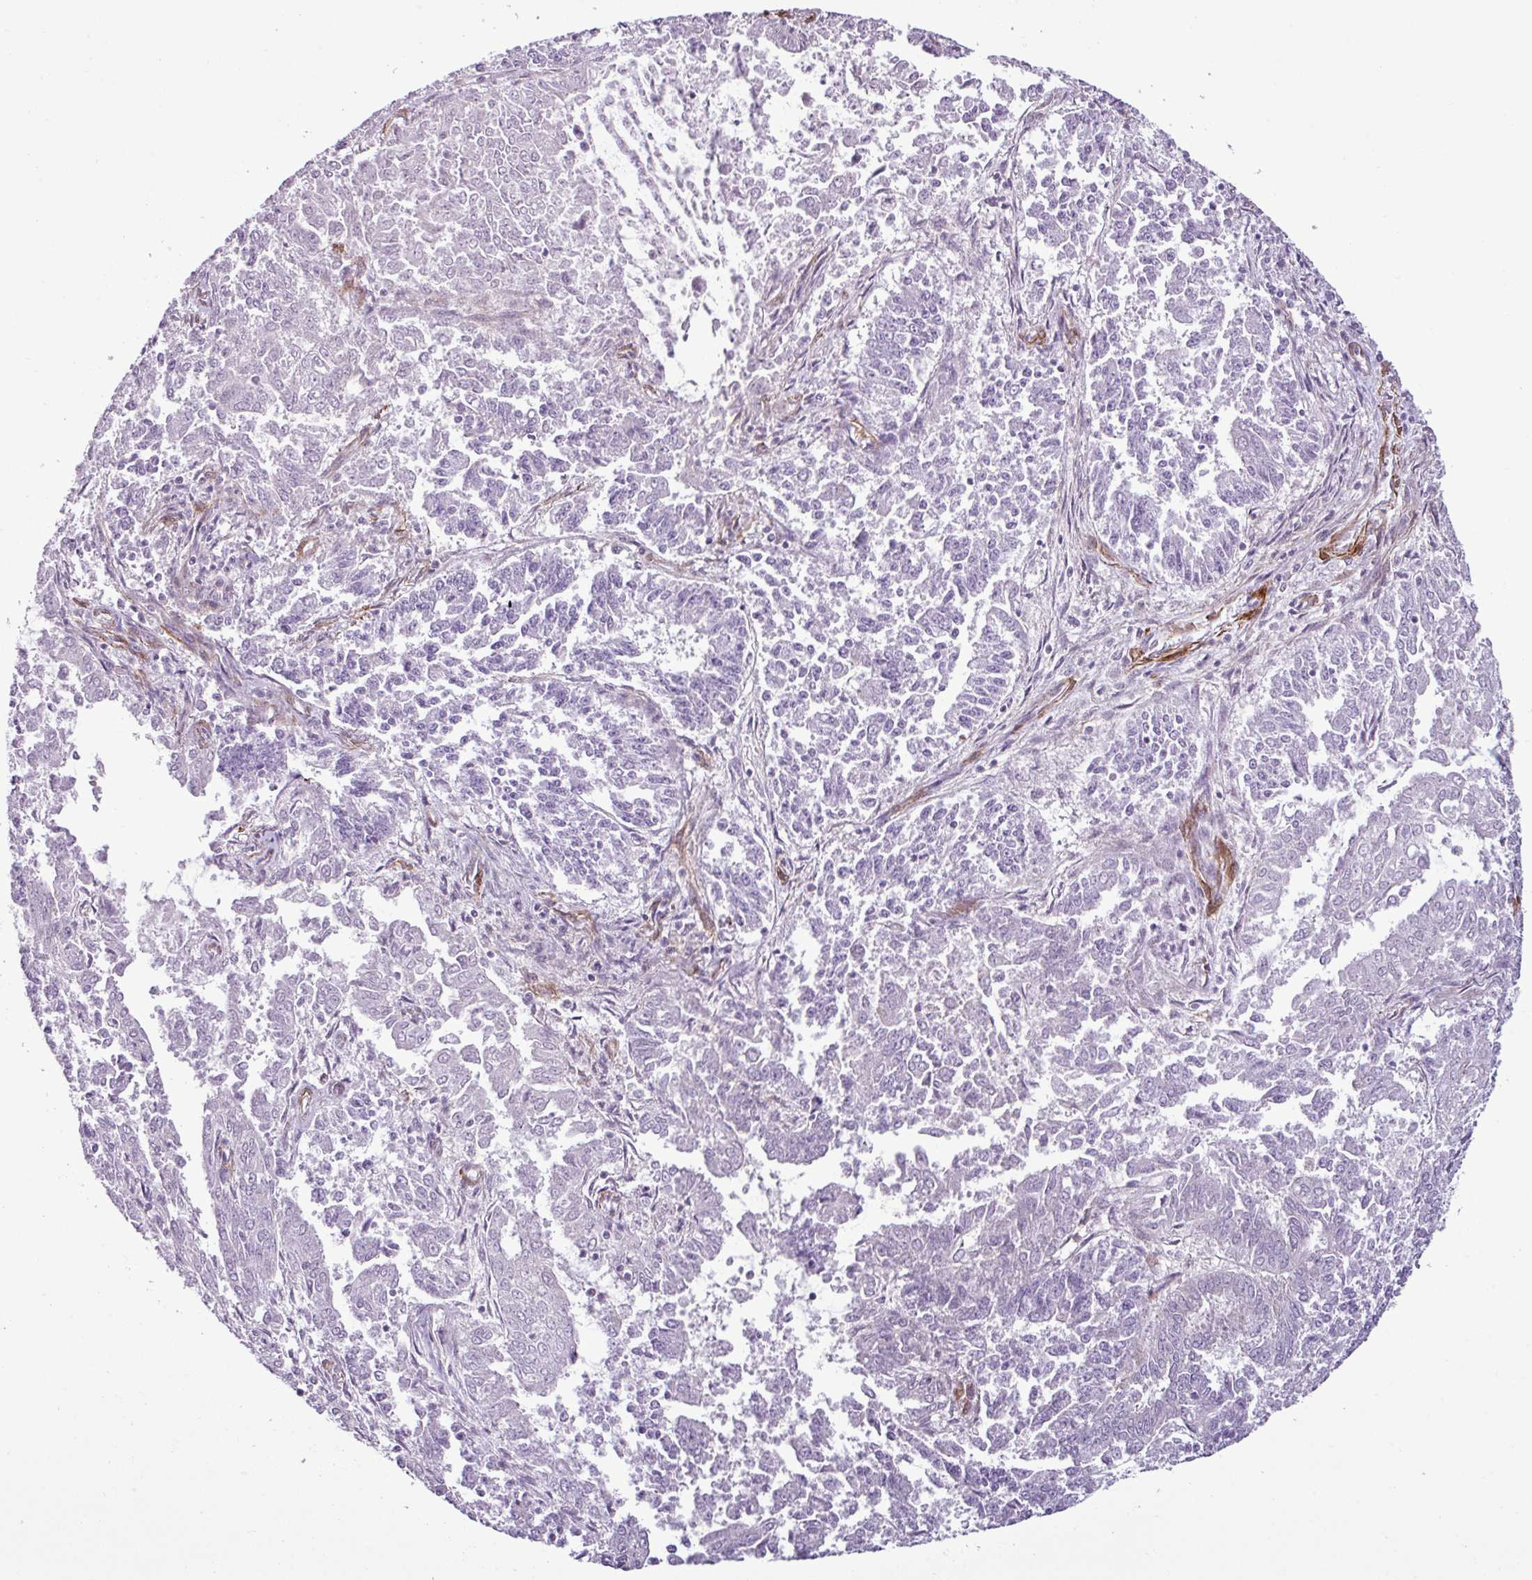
{"staining": {"intensity": "negative", "quantity": "none", "location": "none"}, "tissue": "endometrial cancer", "cell_type": "Tumor cells", "image_type": "cancer", "snomed": [{"axis": "morphology", "description": "Adenocarcinoma, NOS"}, {"axis": "topography", "description": "Endometrium"}], "caption": "A photomicrograph of endometrial cancer (adenocarcinoma) stained for a protein reveals no brown staining in tumor cells. (Brightfield microscopy of DAB immunohistochemistry (IHC) at high magnification).", "gene": "ATP10A", "patient": {"sex": "female", "age": 73}}